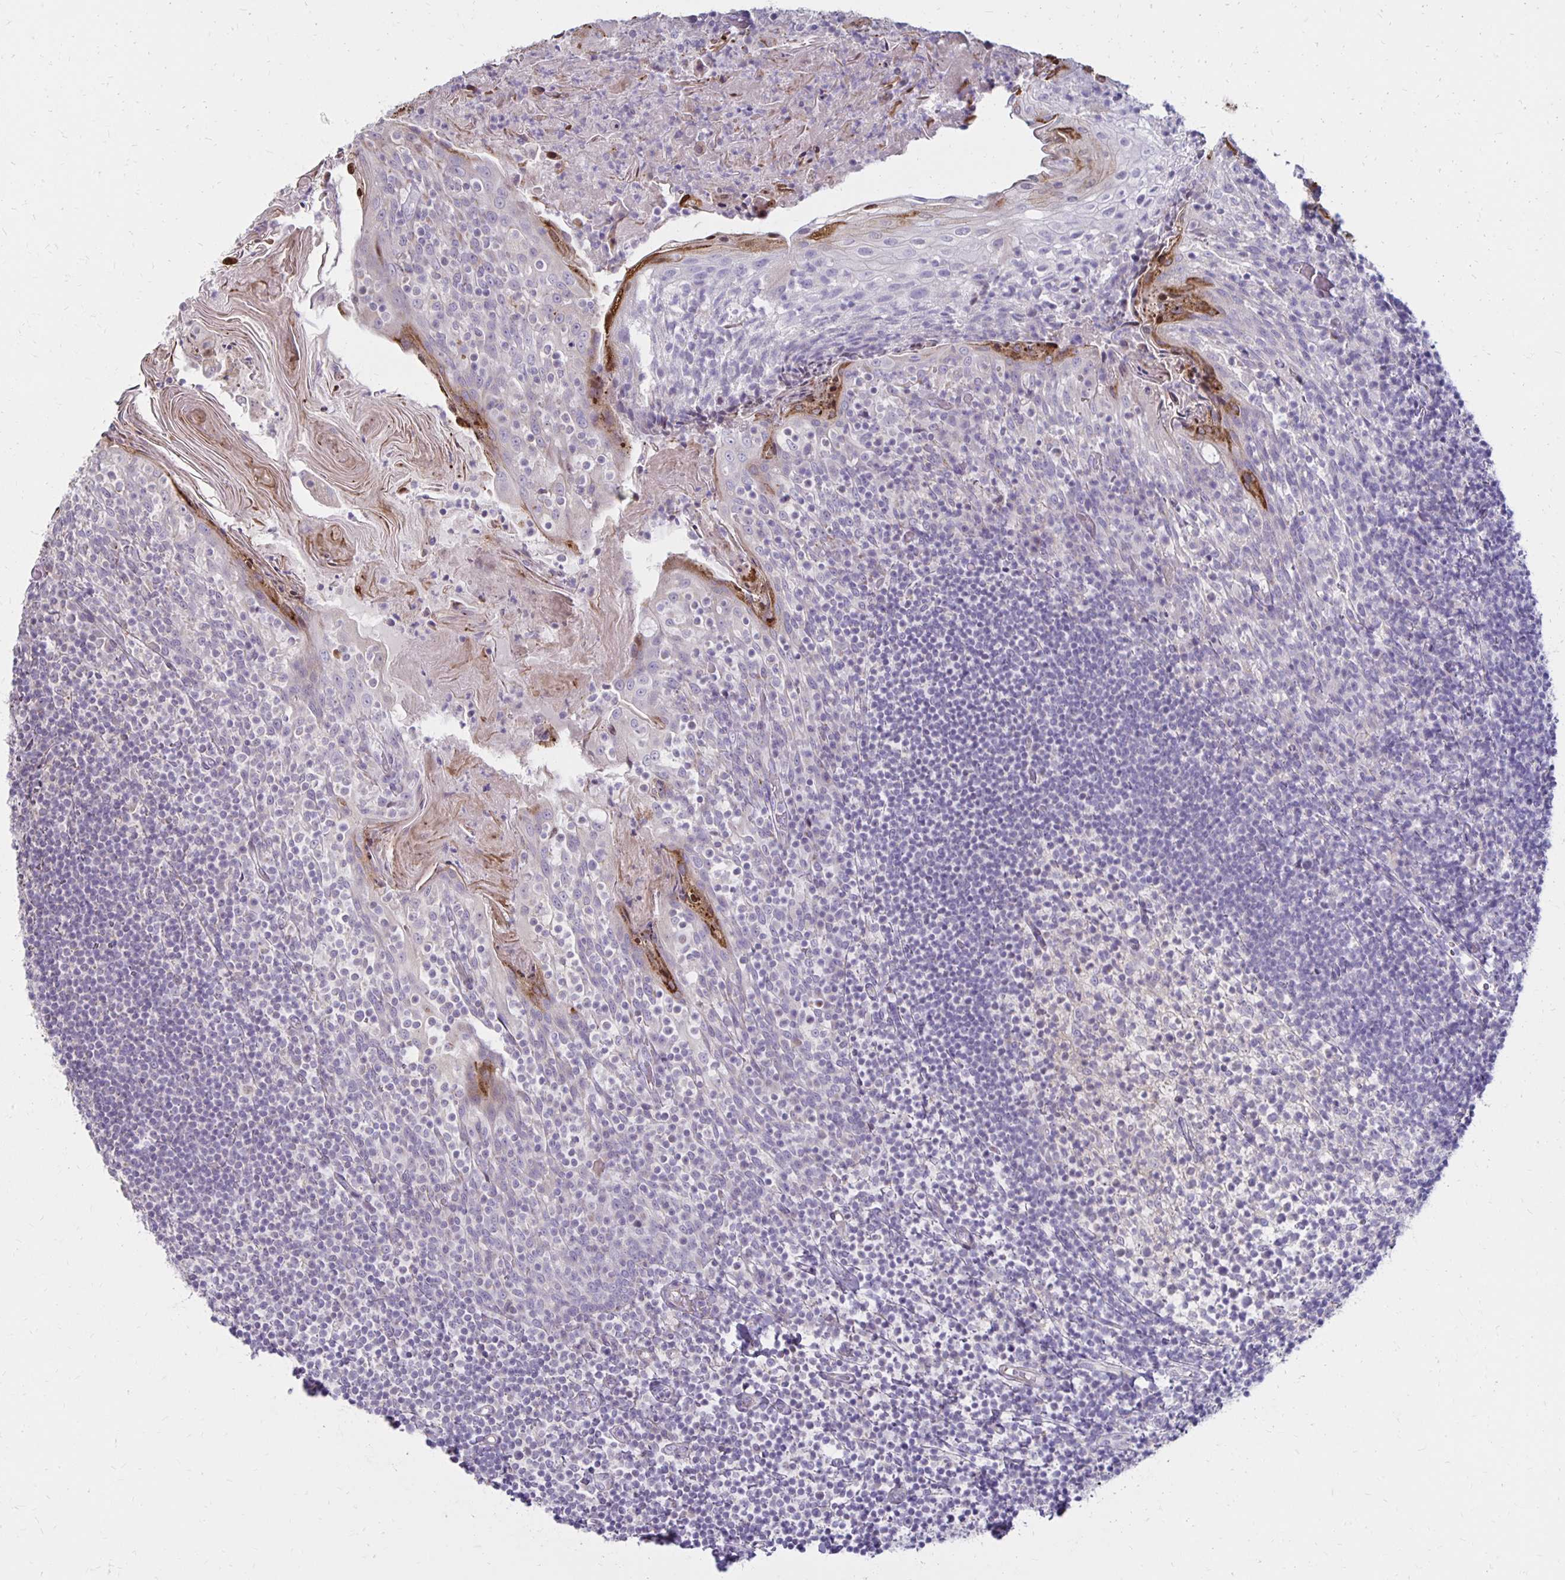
{"staining": {"intensity": "negative", "quantity": "none", "location": "none"}, "tissue": "tonsil", "cell_type": "Germinal center cells", "image_type": "normal", "snomed": [{"axis": "morphology", "description": "Normal tissue, NOS"}, {"axis": "topography", "description": "Tonsil"}], "caption": "Normal tonsil was stained to show a protein in brown. There is no significant staining in germinal center cells. (Immunohistochemistry, brightfield microscopy, high magnification).", "gene": "DAGLA", "patient": {"sex": "female", "age": 10}}